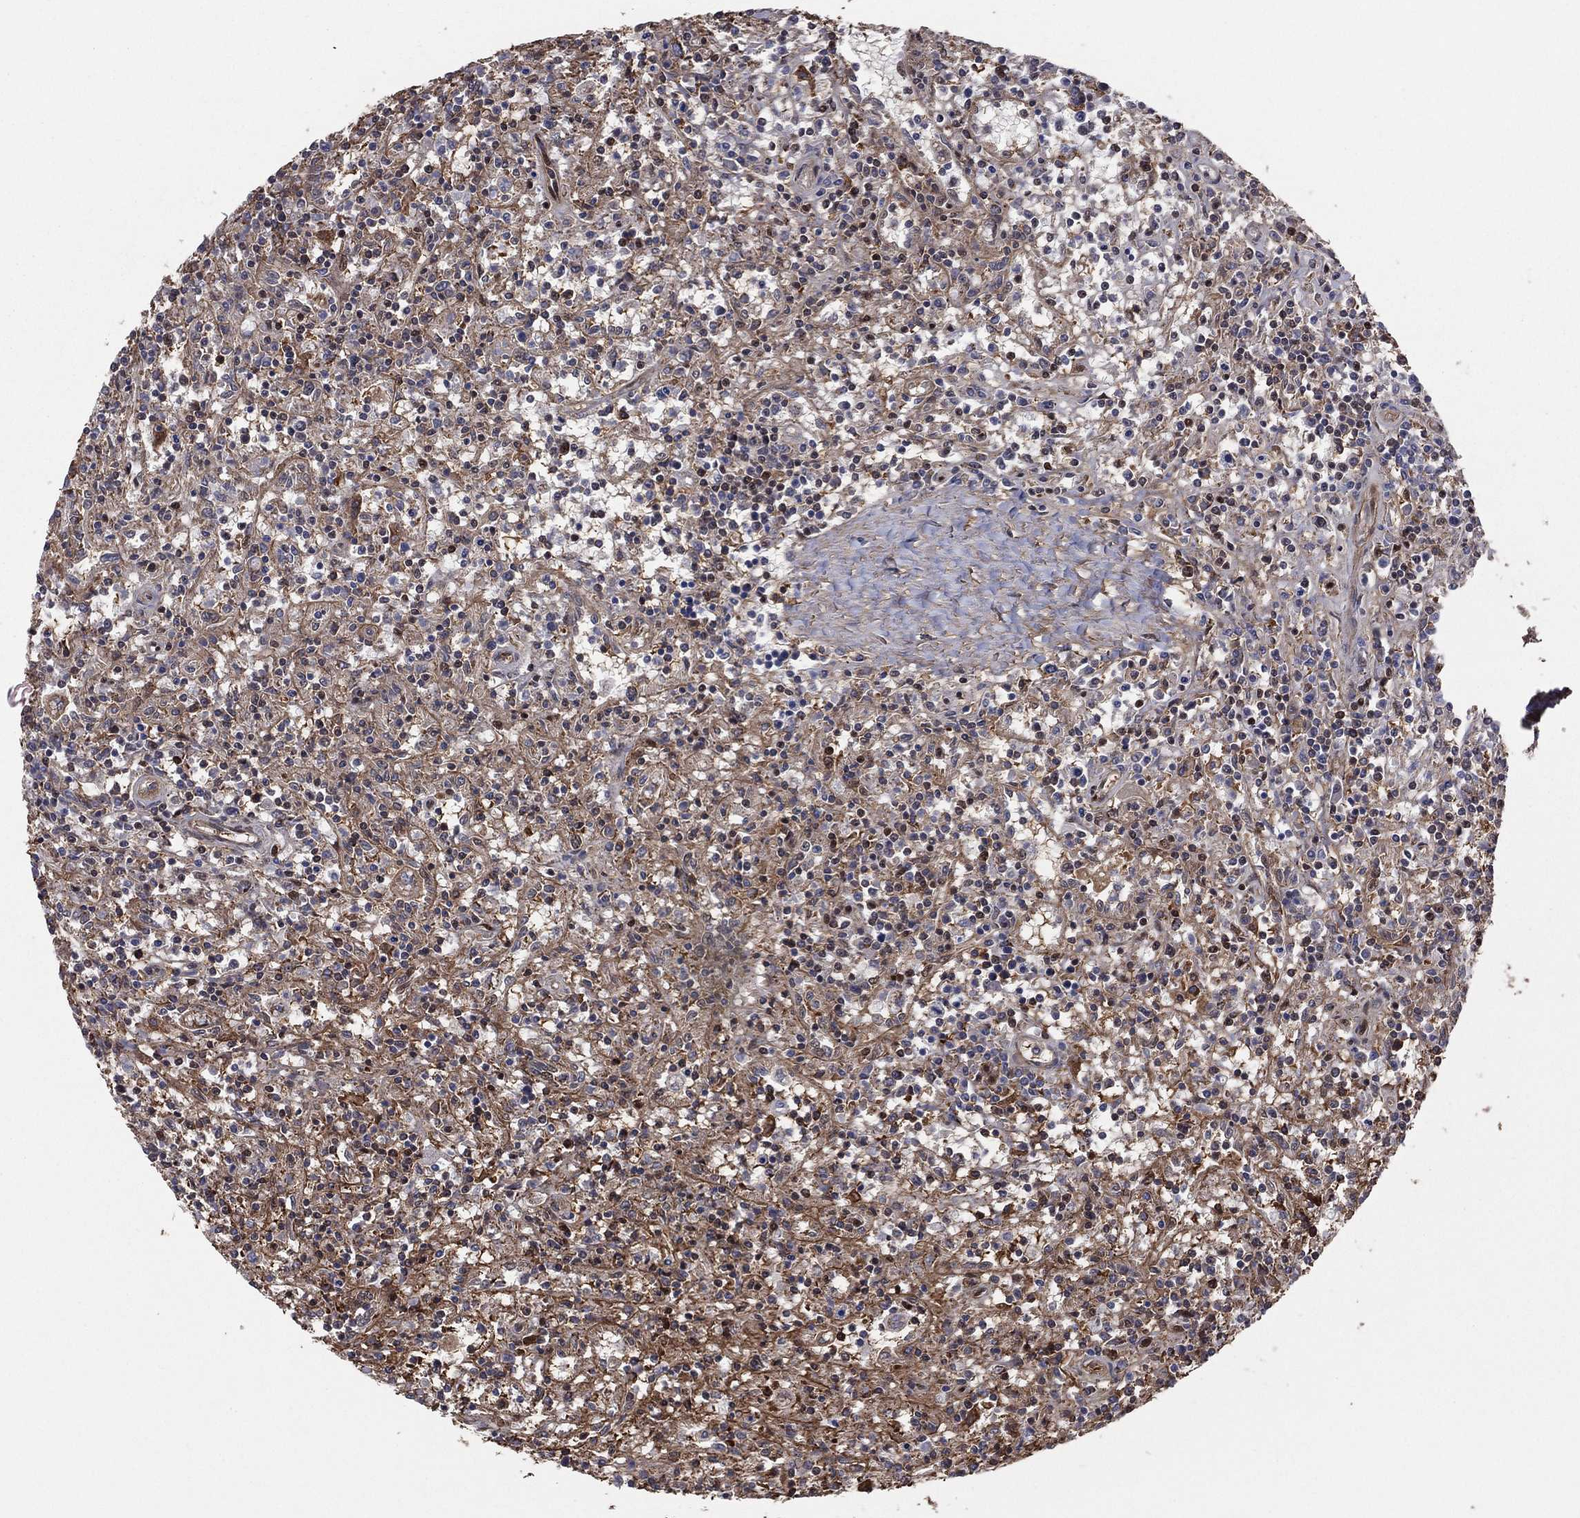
{"staining": {"intensity": "strong", "quantity": "25%-75%", "location": "nuclear"}, "tissue": "lymphoma", "cell_type": "Tumor cells", "image_type": "cancer", "snomed": [{"axis": "morphology", "description": "Malignant lymphoma, non-Hodgkin's type, Low grade"}, {"axis": "topography", "description": "Spleen"}], "caption": "High-magnification brightfield microscopy of malignant lymphoma, non-Hodgkin's type (low-grade) stained with DAB (3,3'-diaminobenzidine) (brown) and counterstained with hematoxylin (blue). tumor cells exhibit strong nuclear positivity is appreciated in approximately25%-75% of cells. Immunohistochemistry stains the protein in brown and the nuclei are stained blue.", "gene": "TP53BP1", "patient": {"sex": "male", "age": 62}}